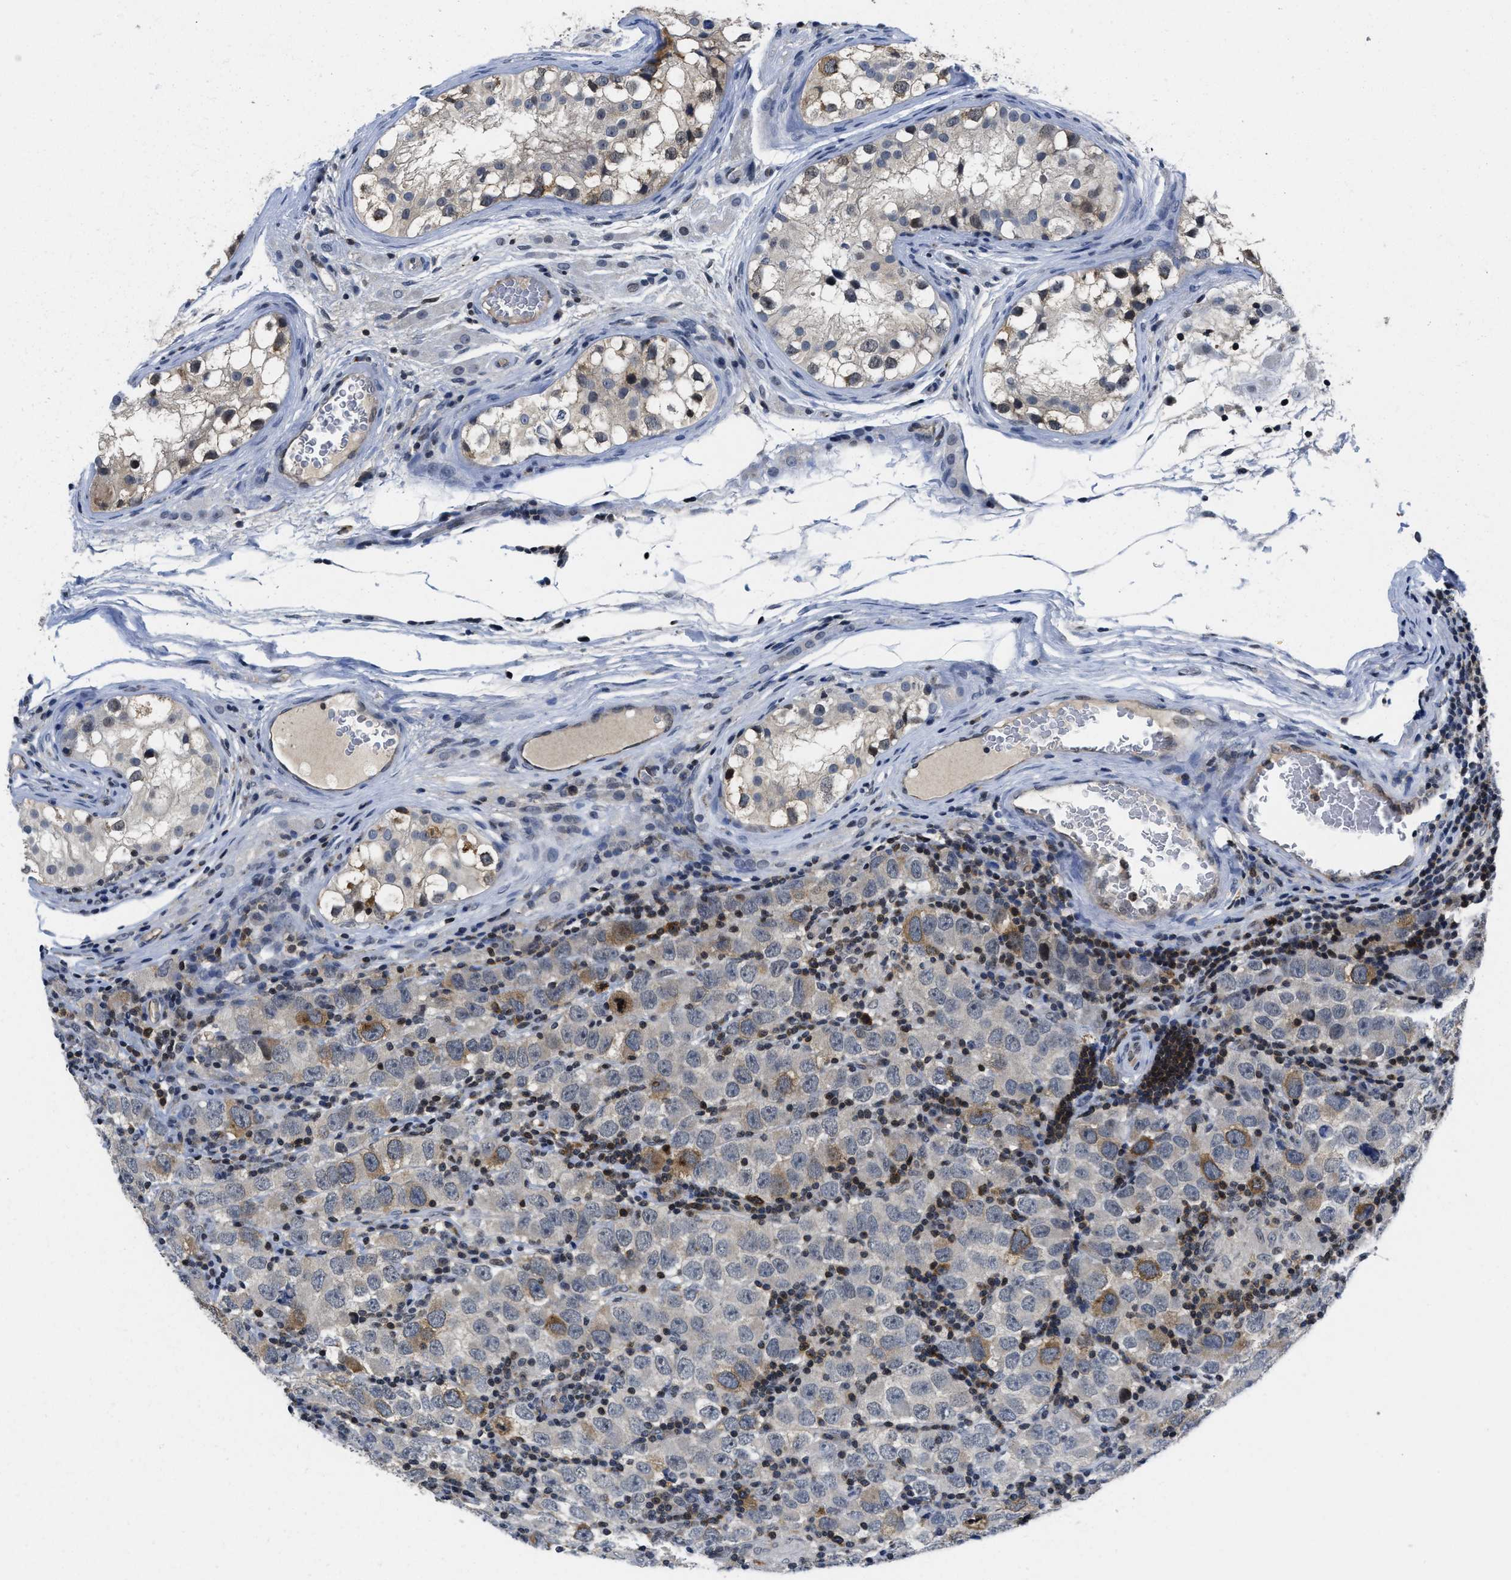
{"staining": {"intensity": "moderate", "quantity": "<25%", "location": "cytoplasmic/membranous"}, "tissue": "testis cancer", "cell_type": "Tumor cells", "image_type": "cancer", "snomed": [{"axis": "morphology", "description": "Carcinoma, Embryonal, NOS"}, {"axis": "topography", "description": "Testis"}], "caption": "Immunohistochemistry image of testis cancer stained for a protein (brown), which shows low levels of moderate cytoplasmic/membranous staining in approximately <25% of tumor cells.", "gene": "HIF1A", "patient": {"sex": "male", "age": 21}}